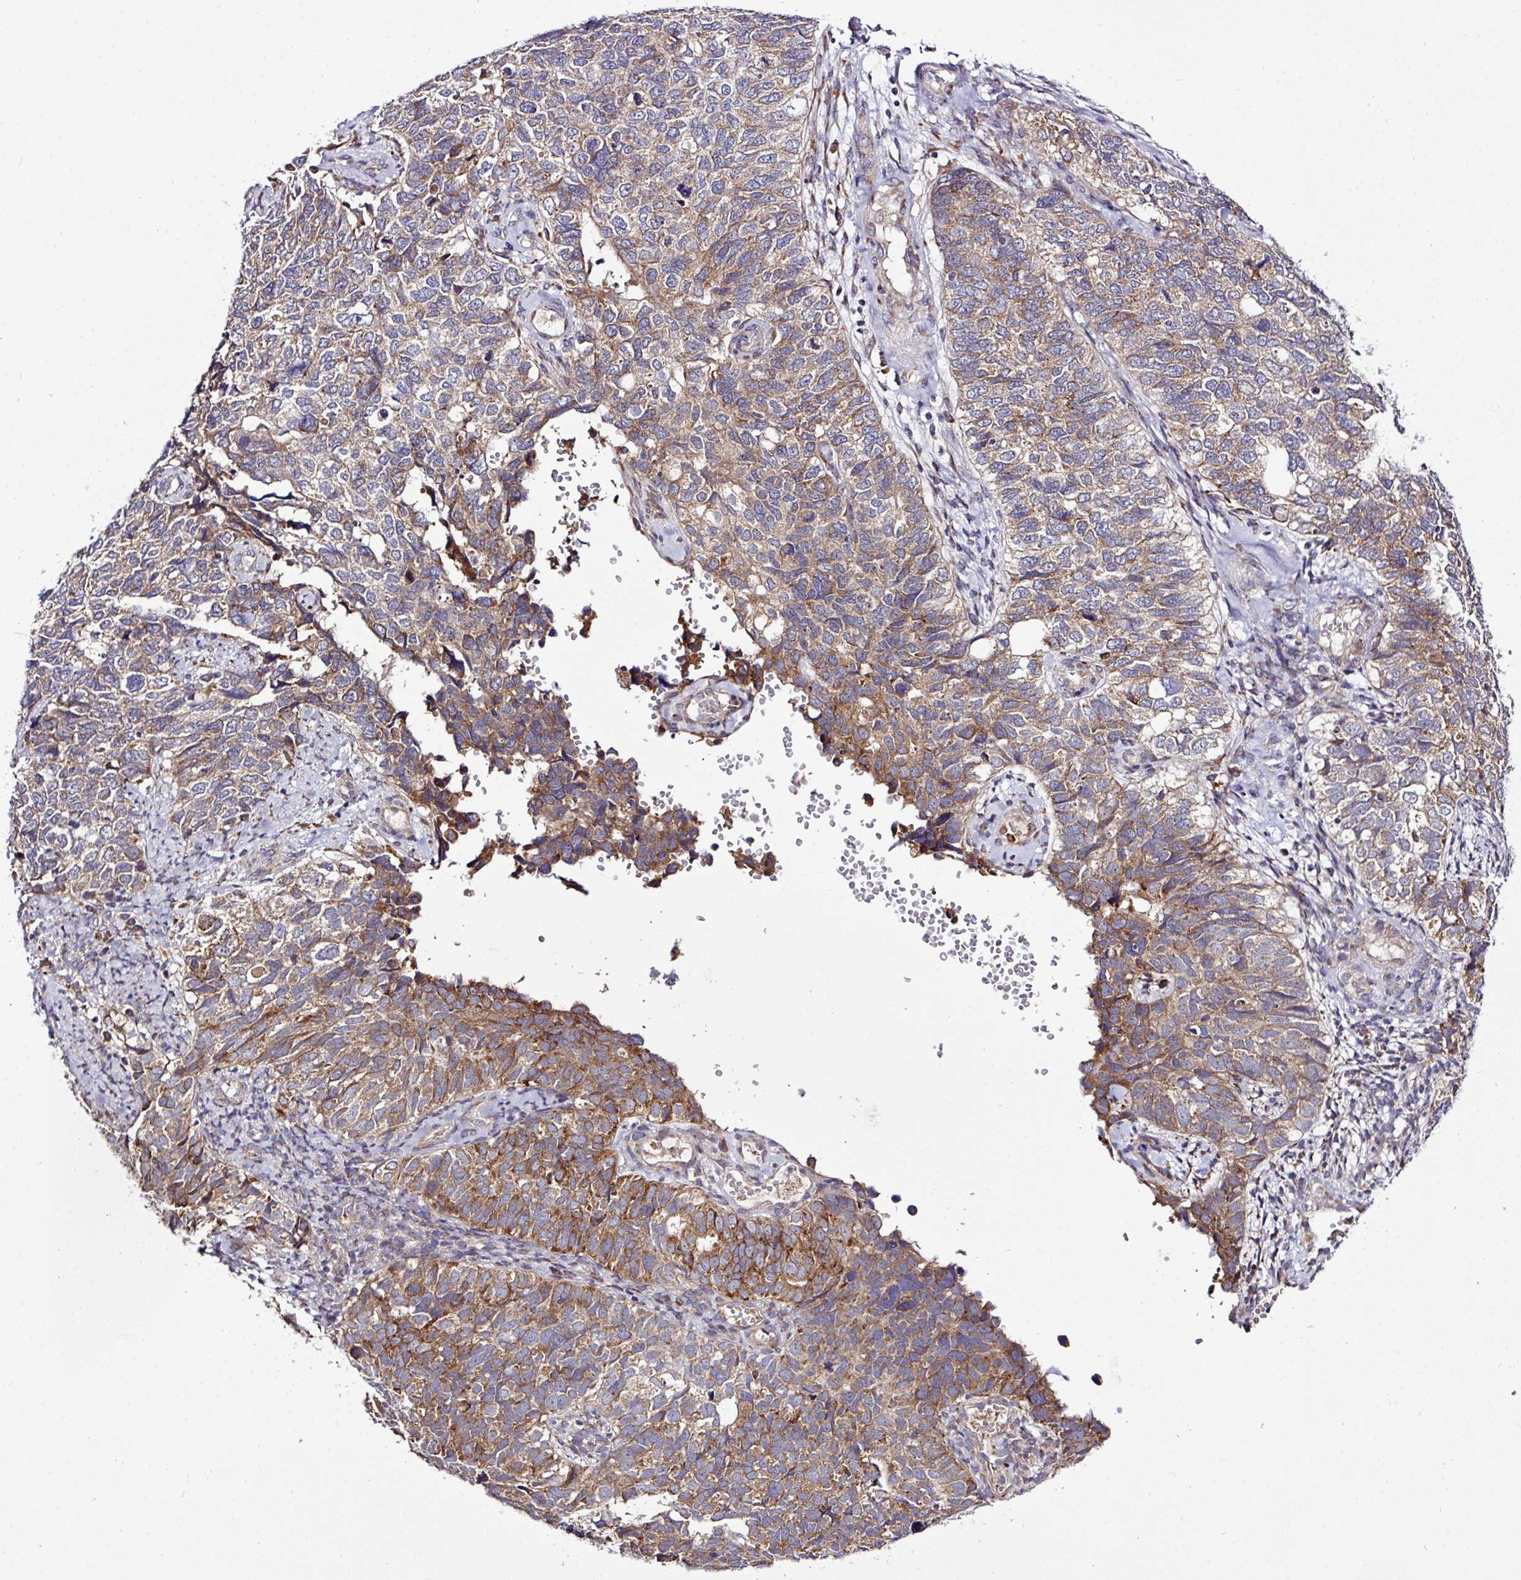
{"staining": {"intensity": "moderate", "quantity": "25%-75%", "location": "cytoplasmic/membranous"}, "tissue": "cervical cancer", "cell_type": "Tumor cells", "image_type": "cancer", "snomed": [{"axis": "morphology", "description": "Squamous cell carcinoma, NOS"}, {"axis": "topography", "description": "Cervix"}], "caption": "Moderate cytoplasmic/membranous expression for a protein is seen in approximately 25%-75% of tumor cells of cervical cancer (squamous cell carcinoma) using immunohistochemistry.", "gene": "TM2D2", "patient": {"sex": "female", "age": 63}}